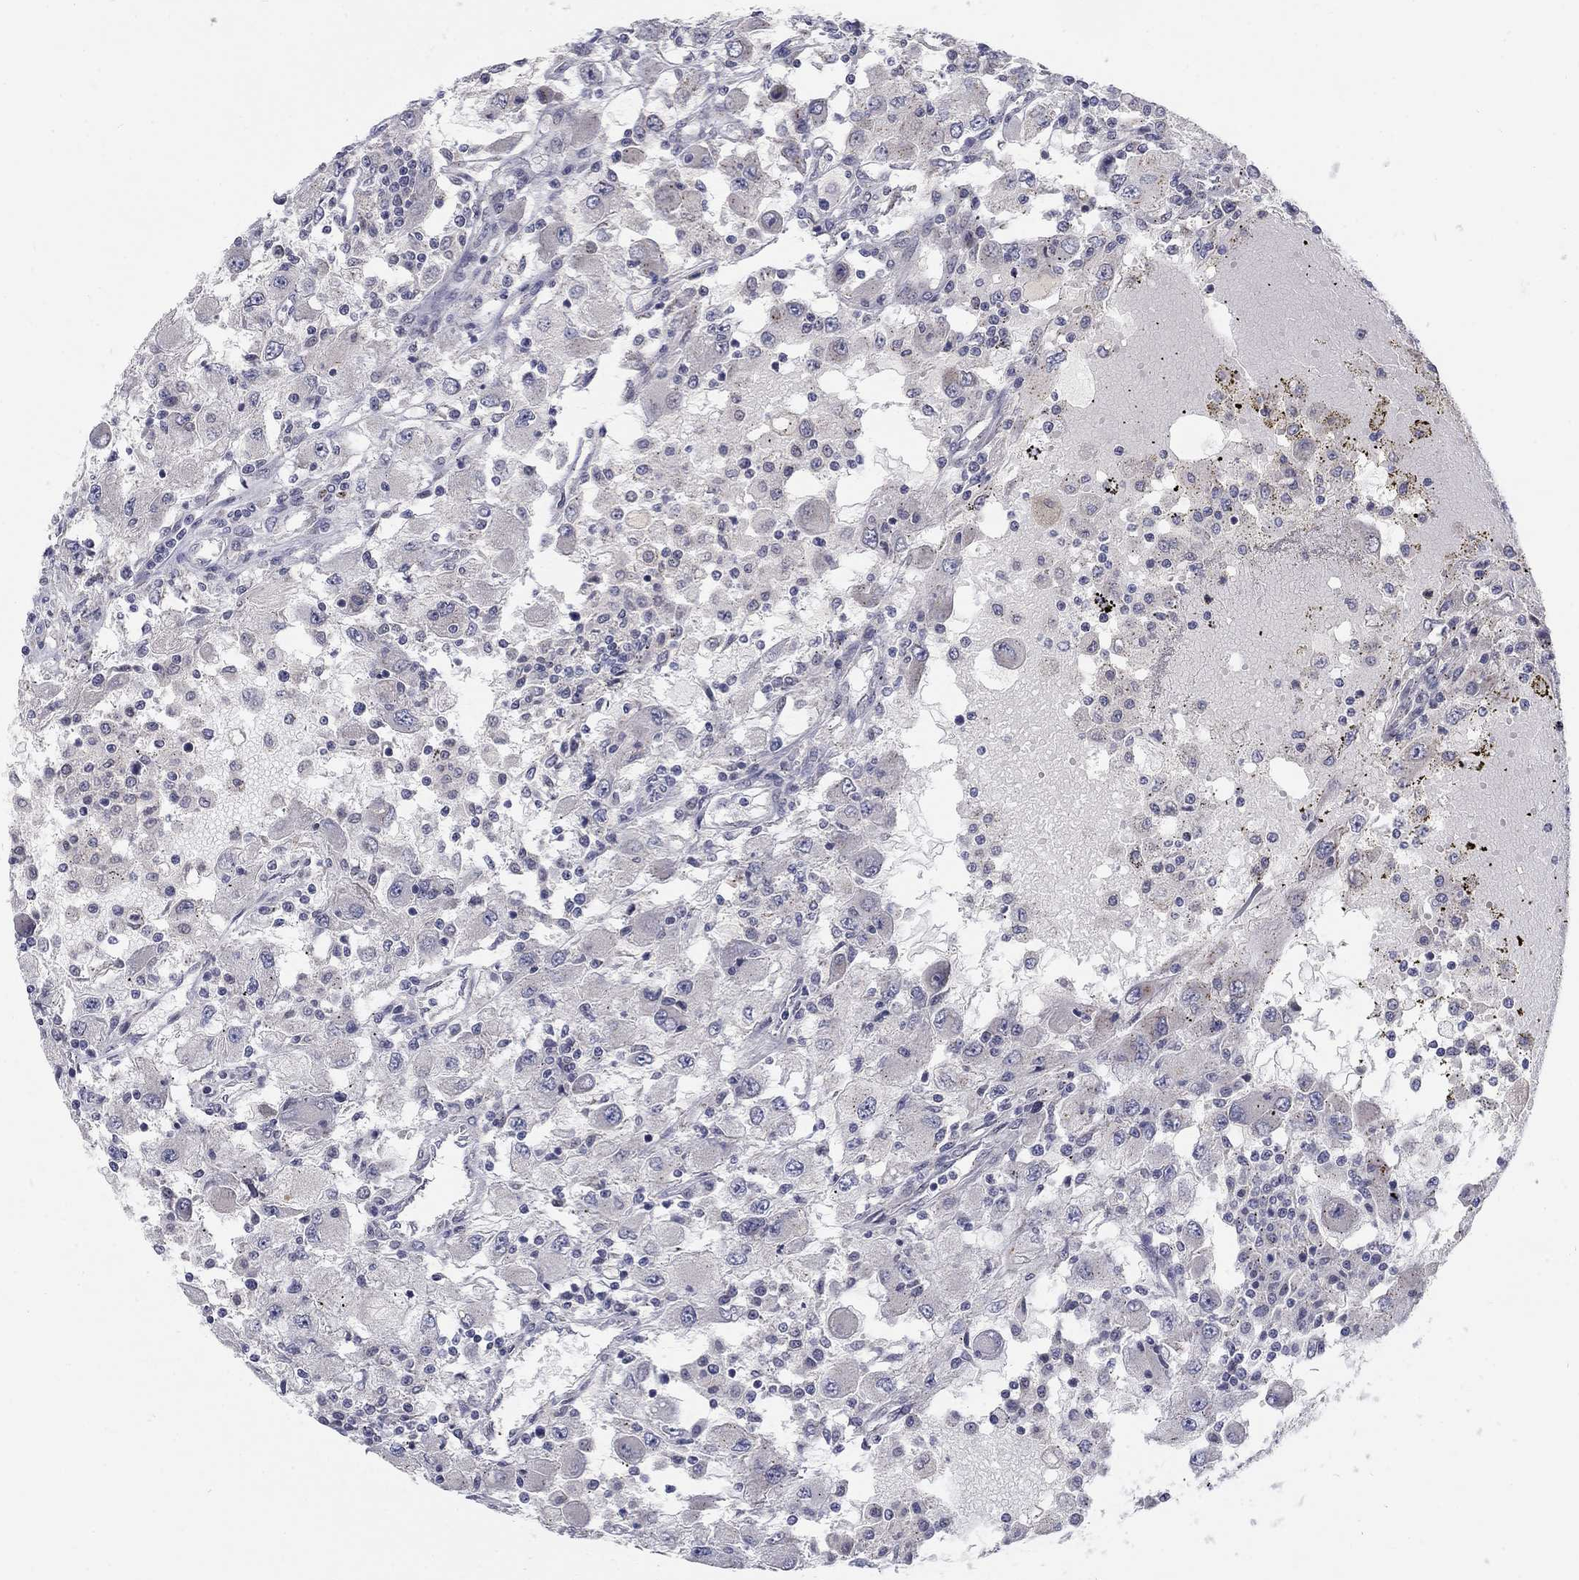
{"staining": {"intensity": "negative", "quantity": "none", "location": "none"}, "tissue": "renal cancer", "cell_type": "Tumor cells", "image_type": "cancer", "snomed": [{"axis": "morphology", "description": "Adenocarcinoma, NOS"}, {"axis": "topography", "description": "Kidney"}], "caption": "This is a histopathology image of immunohistochemistry (IHC) staining of renal cancer (adenocarcinoma), which shows no positivity in tumor cells.", "gene": "PANK3", "patient": {"sex": "female", "age": 67}}